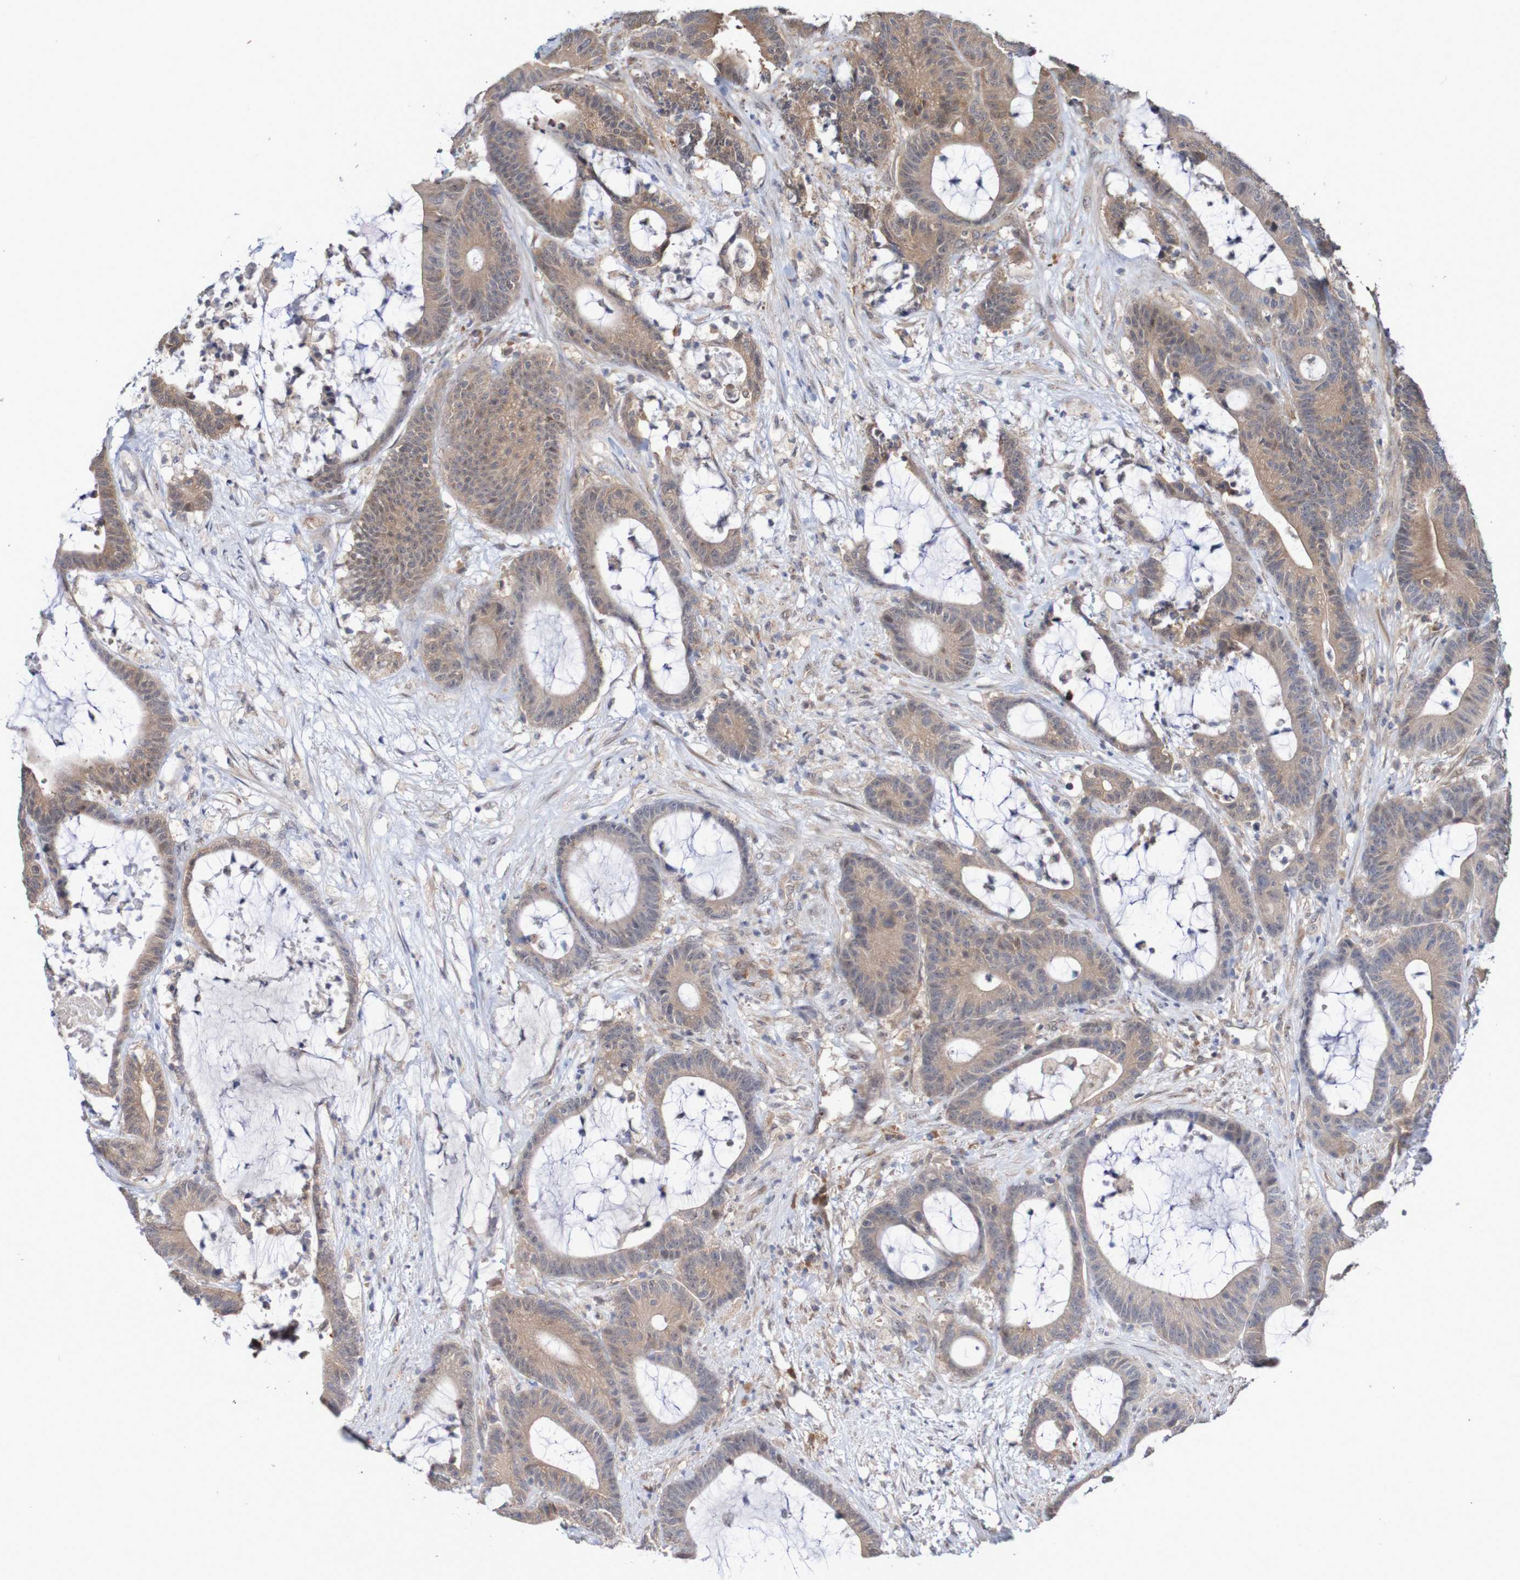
{"staining": {"intensity": "weak", "quantity": ">75%", "location": "cytoplasmic/membranous"}, "tissue": "colorectal cancer", "cell_type": "Tumor cells", "image_type": "cancer", "snomed": [{"axis": "morphology", "description": "Adenocarcinoma, NOS"}, {"axis": "topography", "description": "Colon"}], "caption": "High-power microscopy captured an immunohistochemistry (IHC) histopathology image of colorectal adenocarcinoma, revealing weak cytoplasmic/membranous positivity in about >75% of tumor cells. (DAB (3,3'-diaminobenzidine) = brown stain, brightfield microscopy at high magnification).", "gene": "PHPT1", "patient": {"sex": "female", "age": 84}}